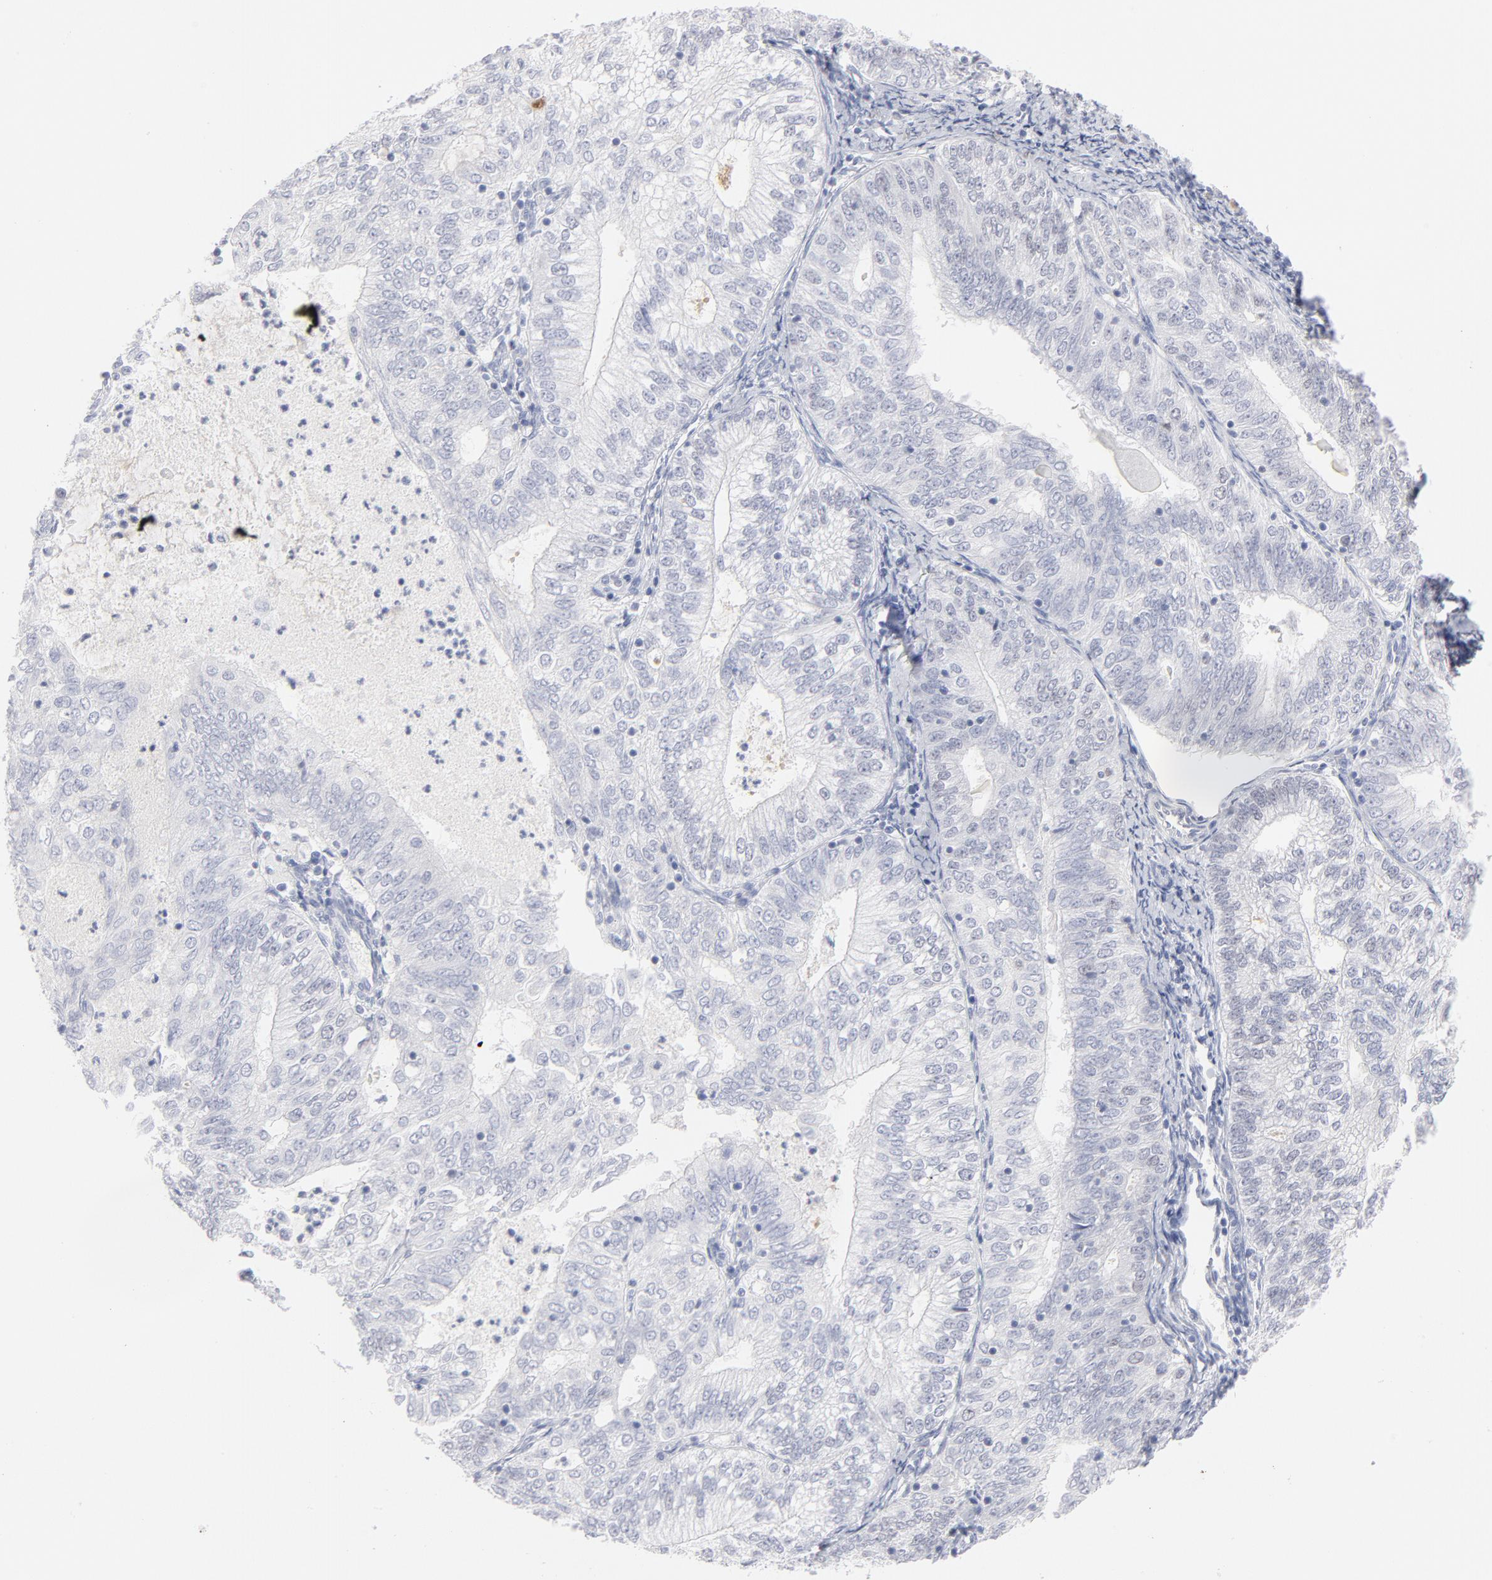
{"staining": {"intensity": "negative", "quantity": "none", "location": "none"}, "tissue": "endometrial cancer", "cell_type": "Tumor cells", "image_type": "cancer", "snomed": [{"axis": "morphology", "description": "Adenocarcinoma, NOS"}, {"axis": "topography", "description": "Endometrium"}], "caption": "Immunohistochemistry (IHC) photomicrograph of endometrial cancer stained for a protein (brown), which displays no staining in tumor cells. (DAB immunohistochemistry (IHC) visualized using brightfield microscopy, high magnification).", "gene": "MCM7", "patient": {"sex": "female", "age": 69}}